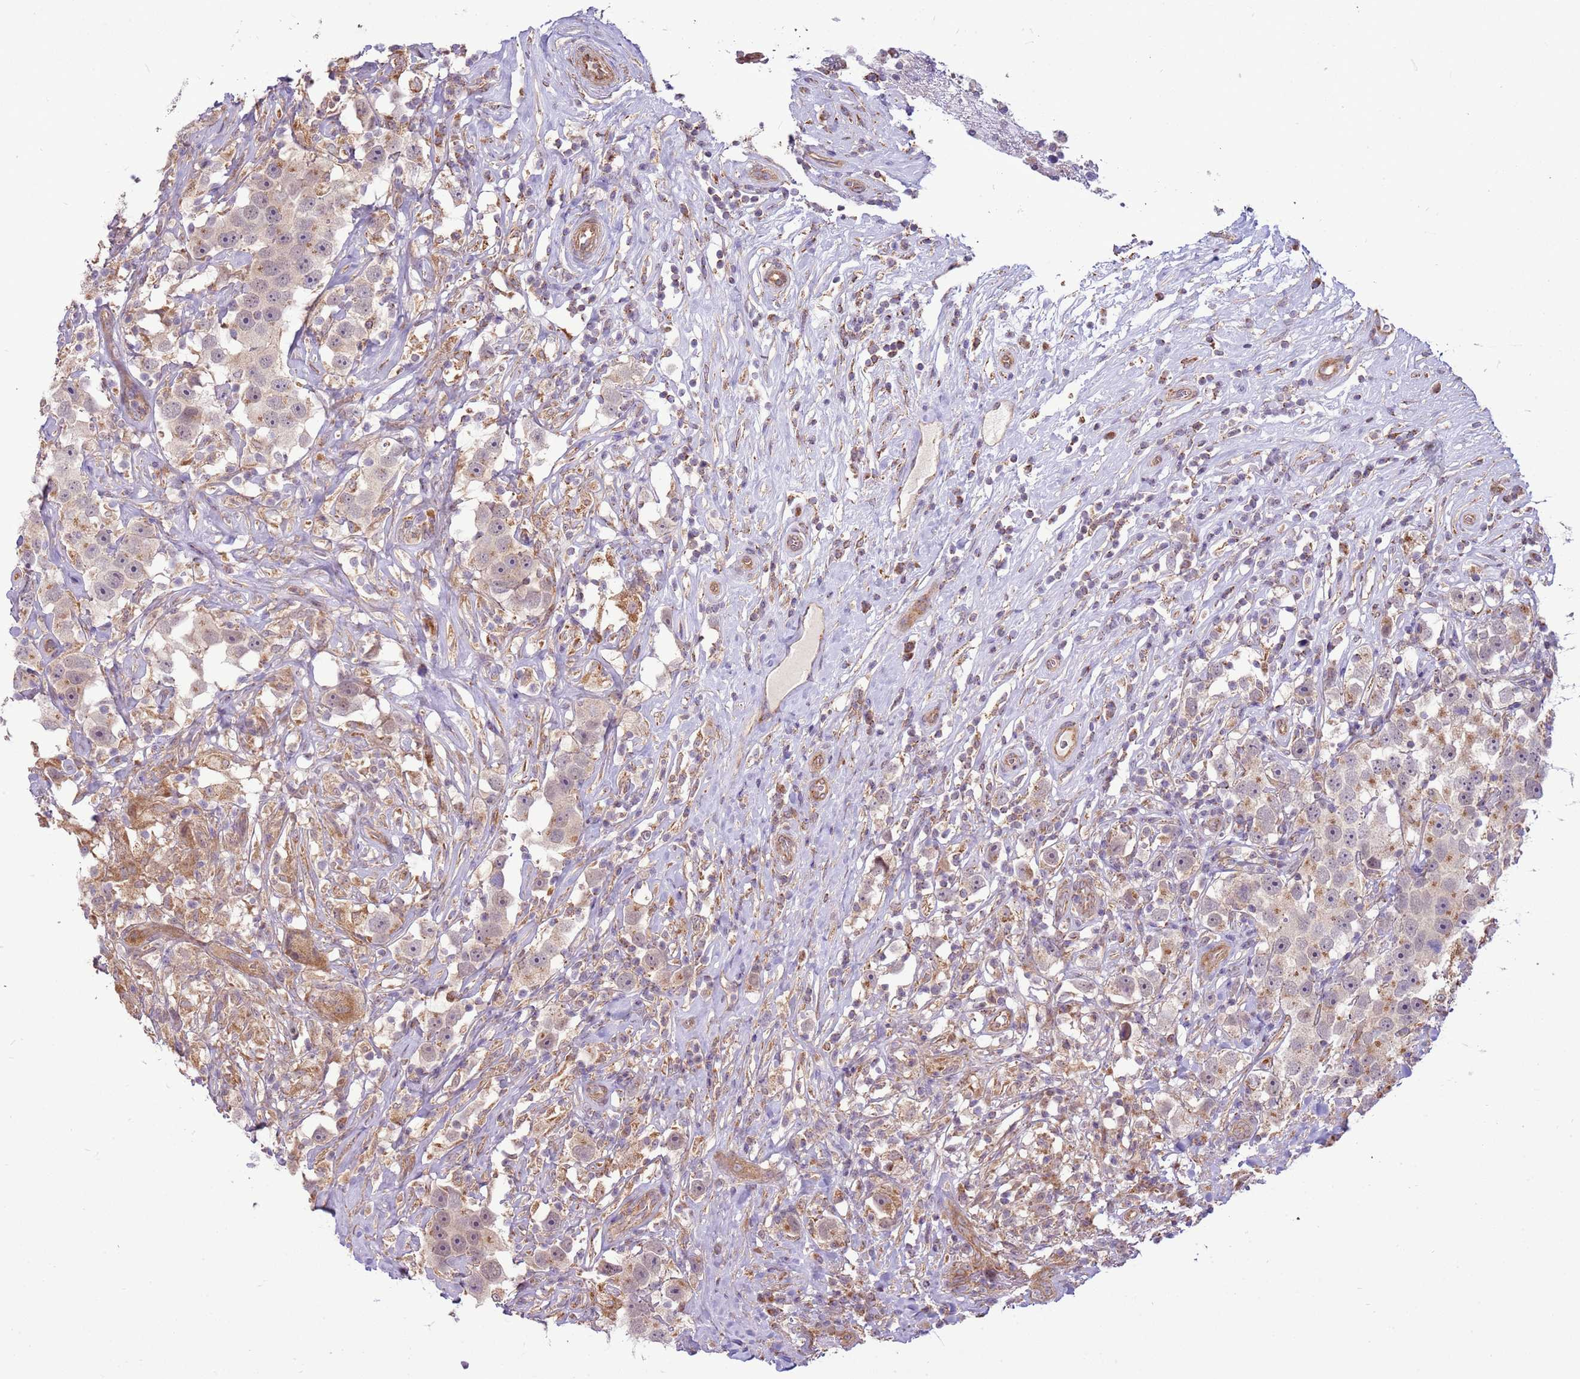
{"staining": {"intensity": "weak", "quantity": "25%-75%", "location": "cytoplasmic/membranous"}, "tissue": "testis cancer", "cell_type": "Tumor cells", "image_type": "cancer", "snomed": [{"axis": "morphology", "description": "Seminoma, NOS"}, {"axis": "topography", "description": "Testis"}], "caption": "Brown immunohistochemical staining in human seminoma (testis) displays weak cytoplasmic/membranous expression in approximately 25%-75% of tumor cells.", "gene": "SCARA3", "patient": {"sex": "male", "age": 49}}